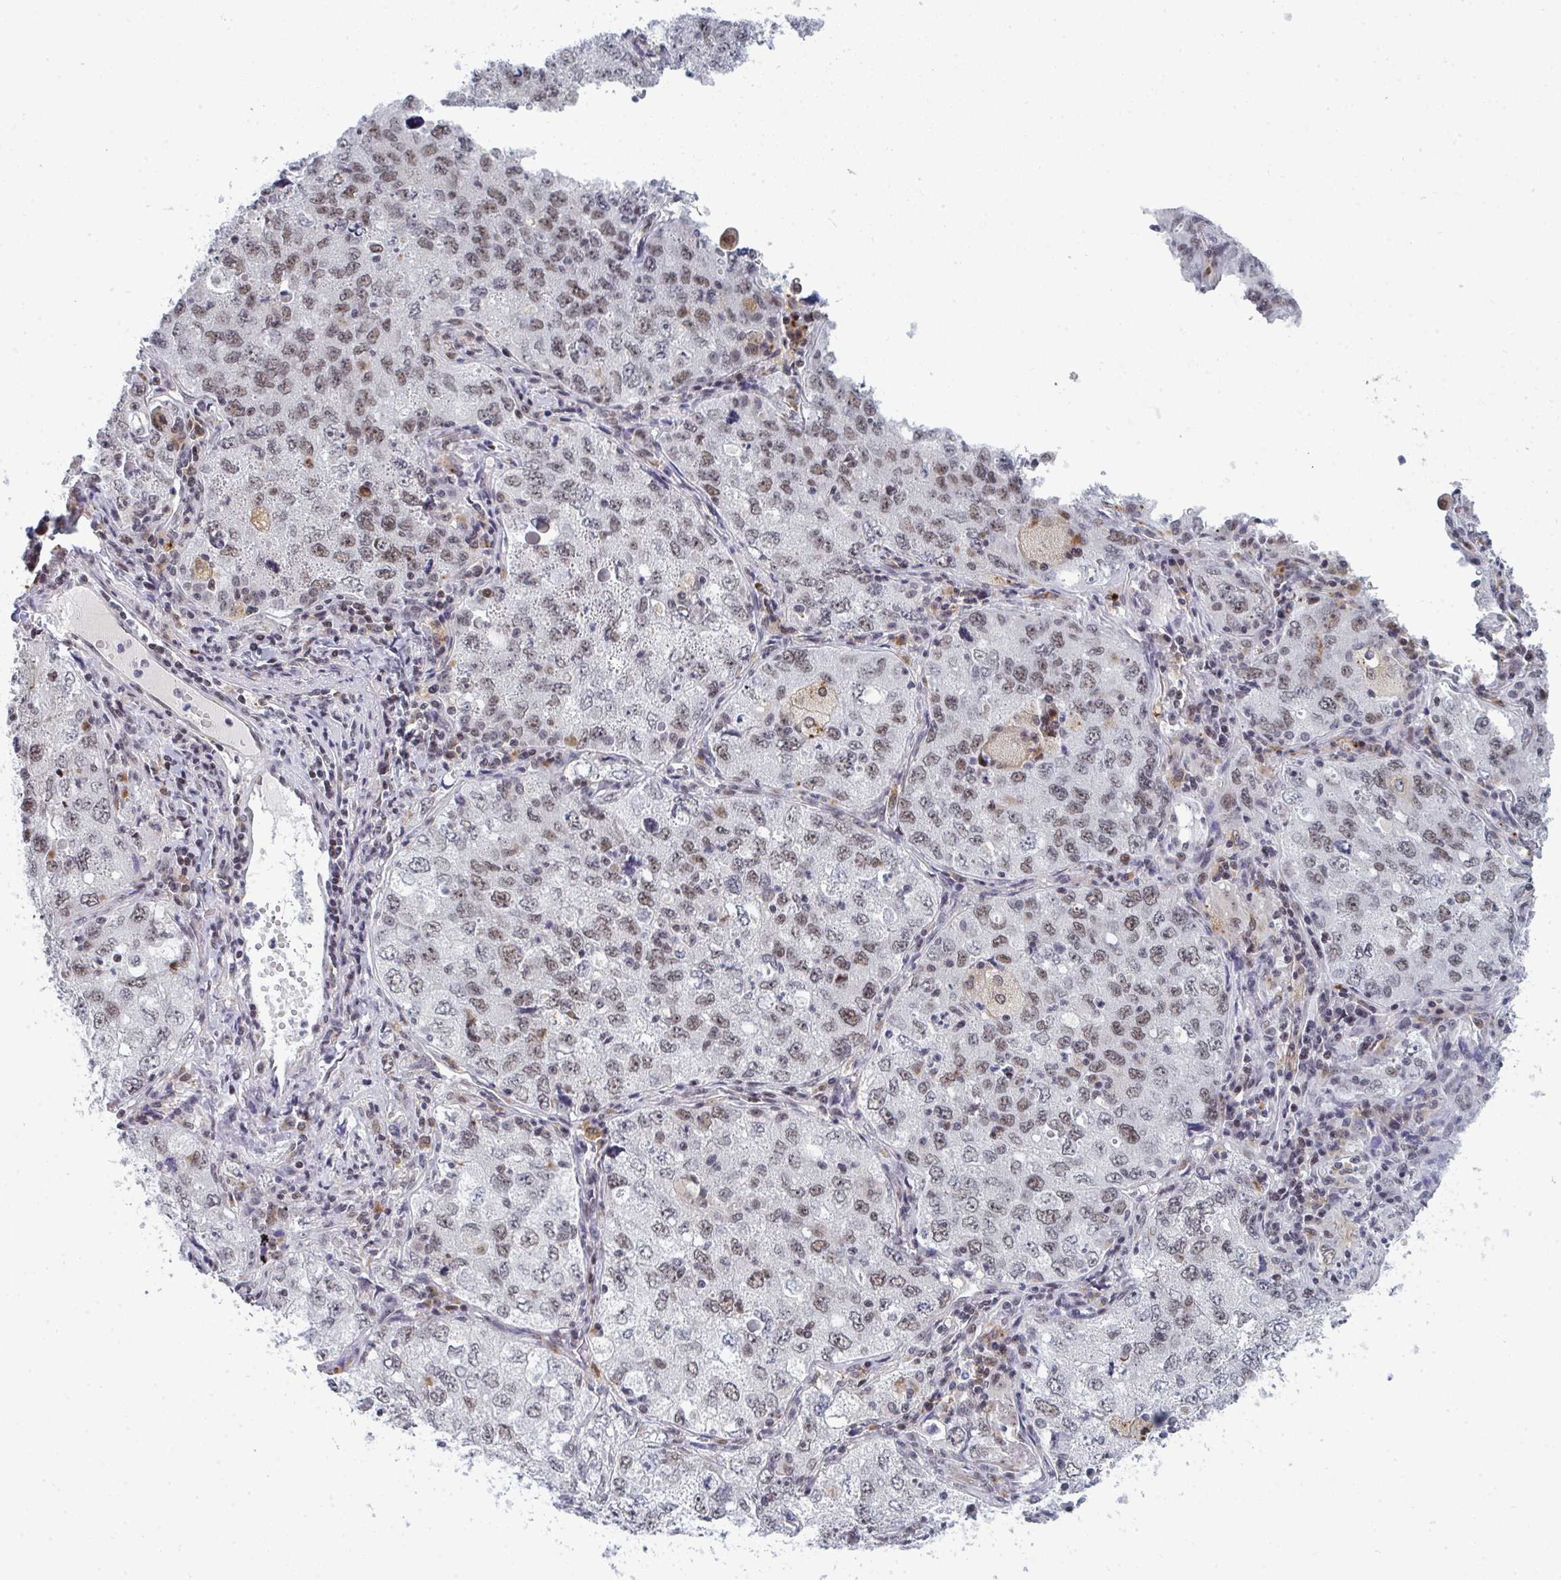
{"staining": {"intensity": "weak", "quantity": "25%-75%", "location": "nuclear"}, "tissue": "lung cancer", "cell_type": "Tumor cells", "image_type": "cancer", "snomed": [{"axis": "morphology", "description": "Adenocarcinoma, NOS"}, {"axis": "topography", "description": "Lung"}], "caption": "Brown immunohistochemical staining in human lung cancer exhibits weak nuclear positivity in approximately 25%-75% of tumor cells. (IHC, brightfield microscopy, high magnification).", "gene": "ATF1", "patient": {"sex": "female", "age": 57}}